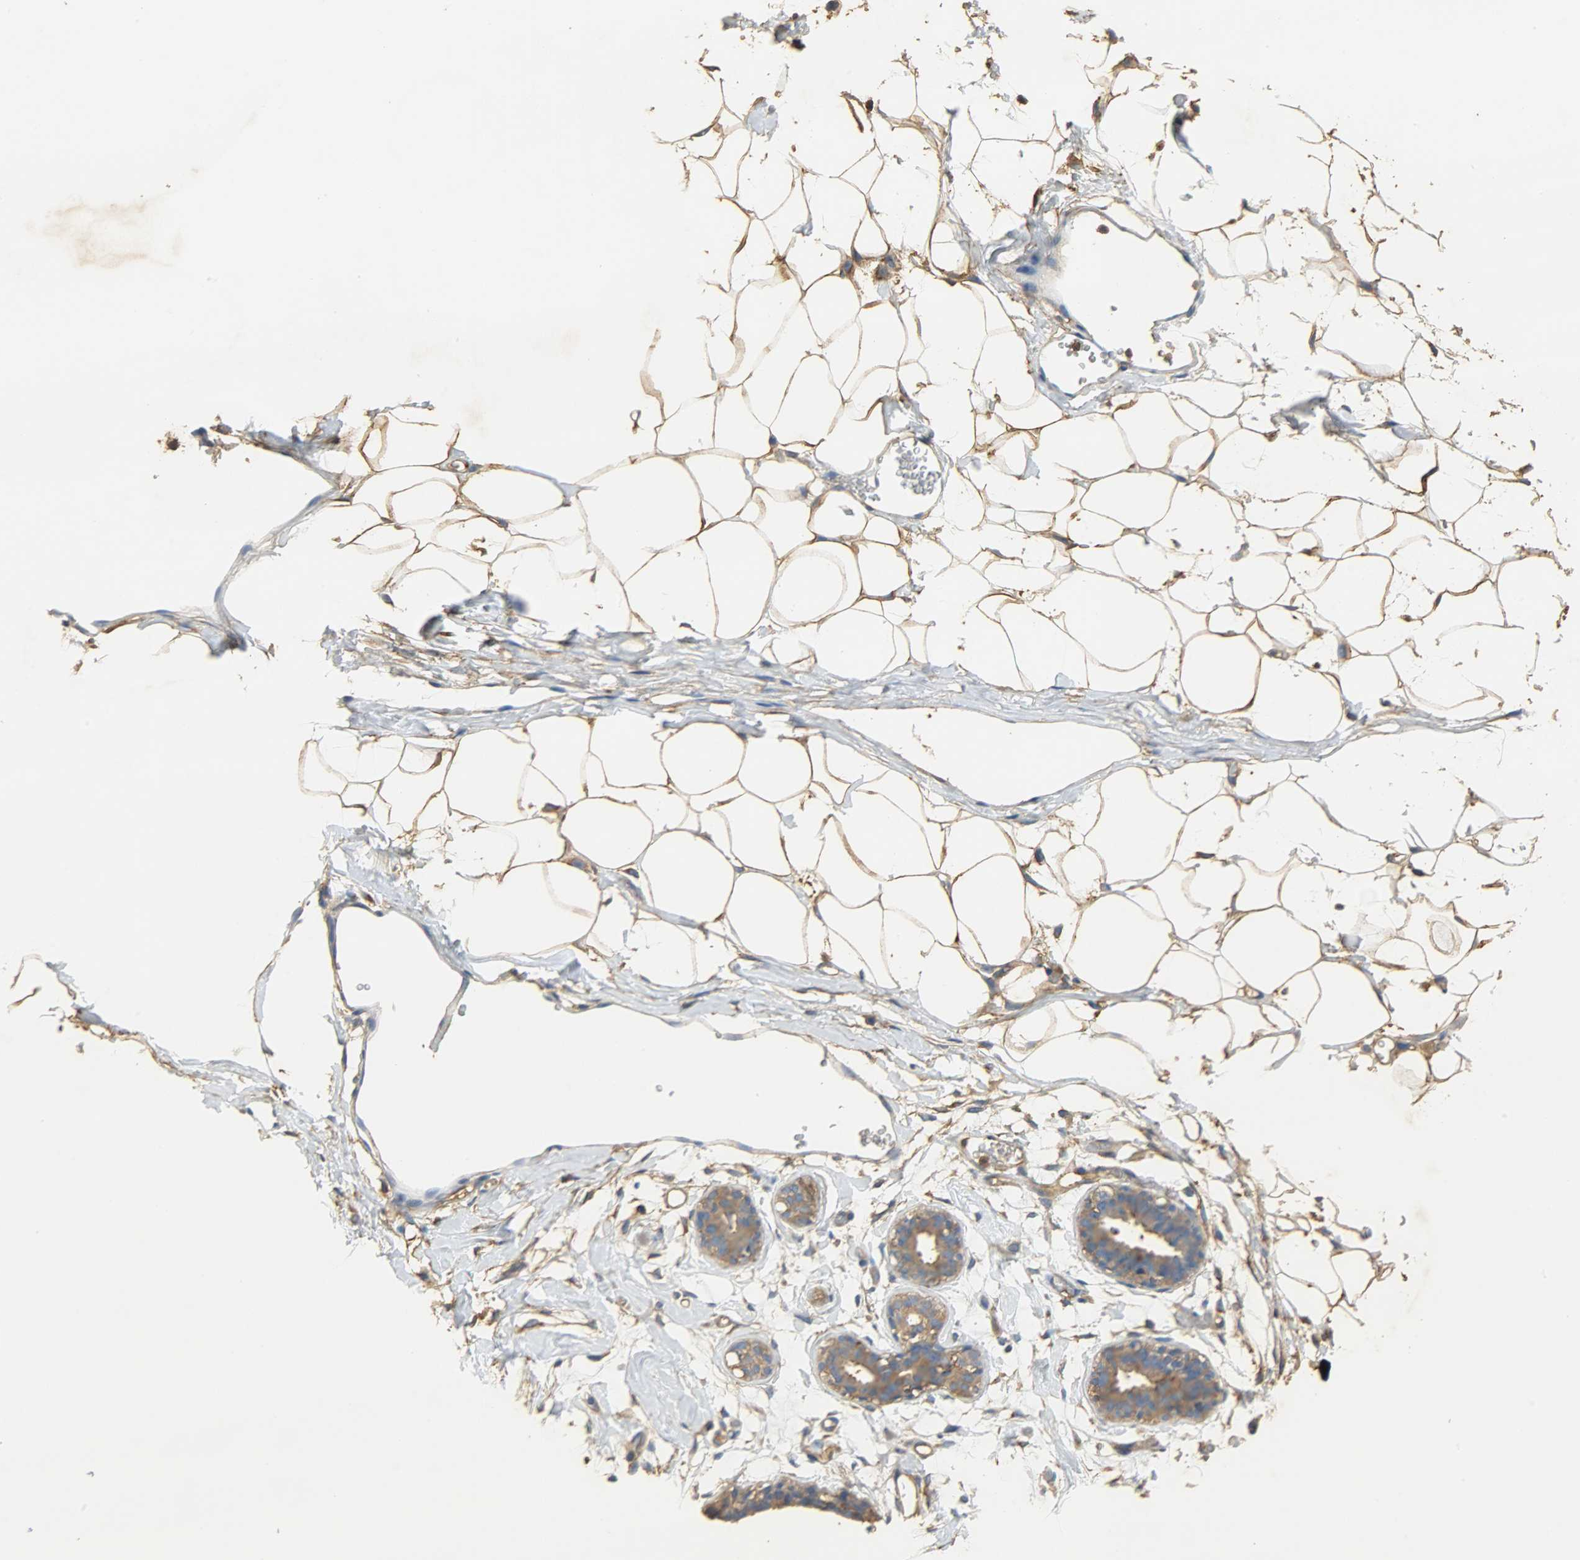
{"staining": {"intensity": "moderate", "quantity": ">75%", "location": "cytoplasmic/membranous"}, "tissue": "adipose tissue", "cell_type": "Adipocytes", "image_type": "normal", "snomed": [{"axis": "morphology", "description": "Normal tissue, NOS"}, {"axis": "topography", "description": "Breast"}, {"axis": "topography", "description": "Soft tissue"}], "caption": "IHC of unremarkable adipose tissue demonstrates medium levels of moderate cytoplasmic/membranous positivity in approximately >75% of adipocytes. (Stains: DAB in brown, nuclei in blue, Microscopy: brightfield microscopy at high magnification).", "gene": "ANXA6", "patient": {"sex": "female", "age": 25}}